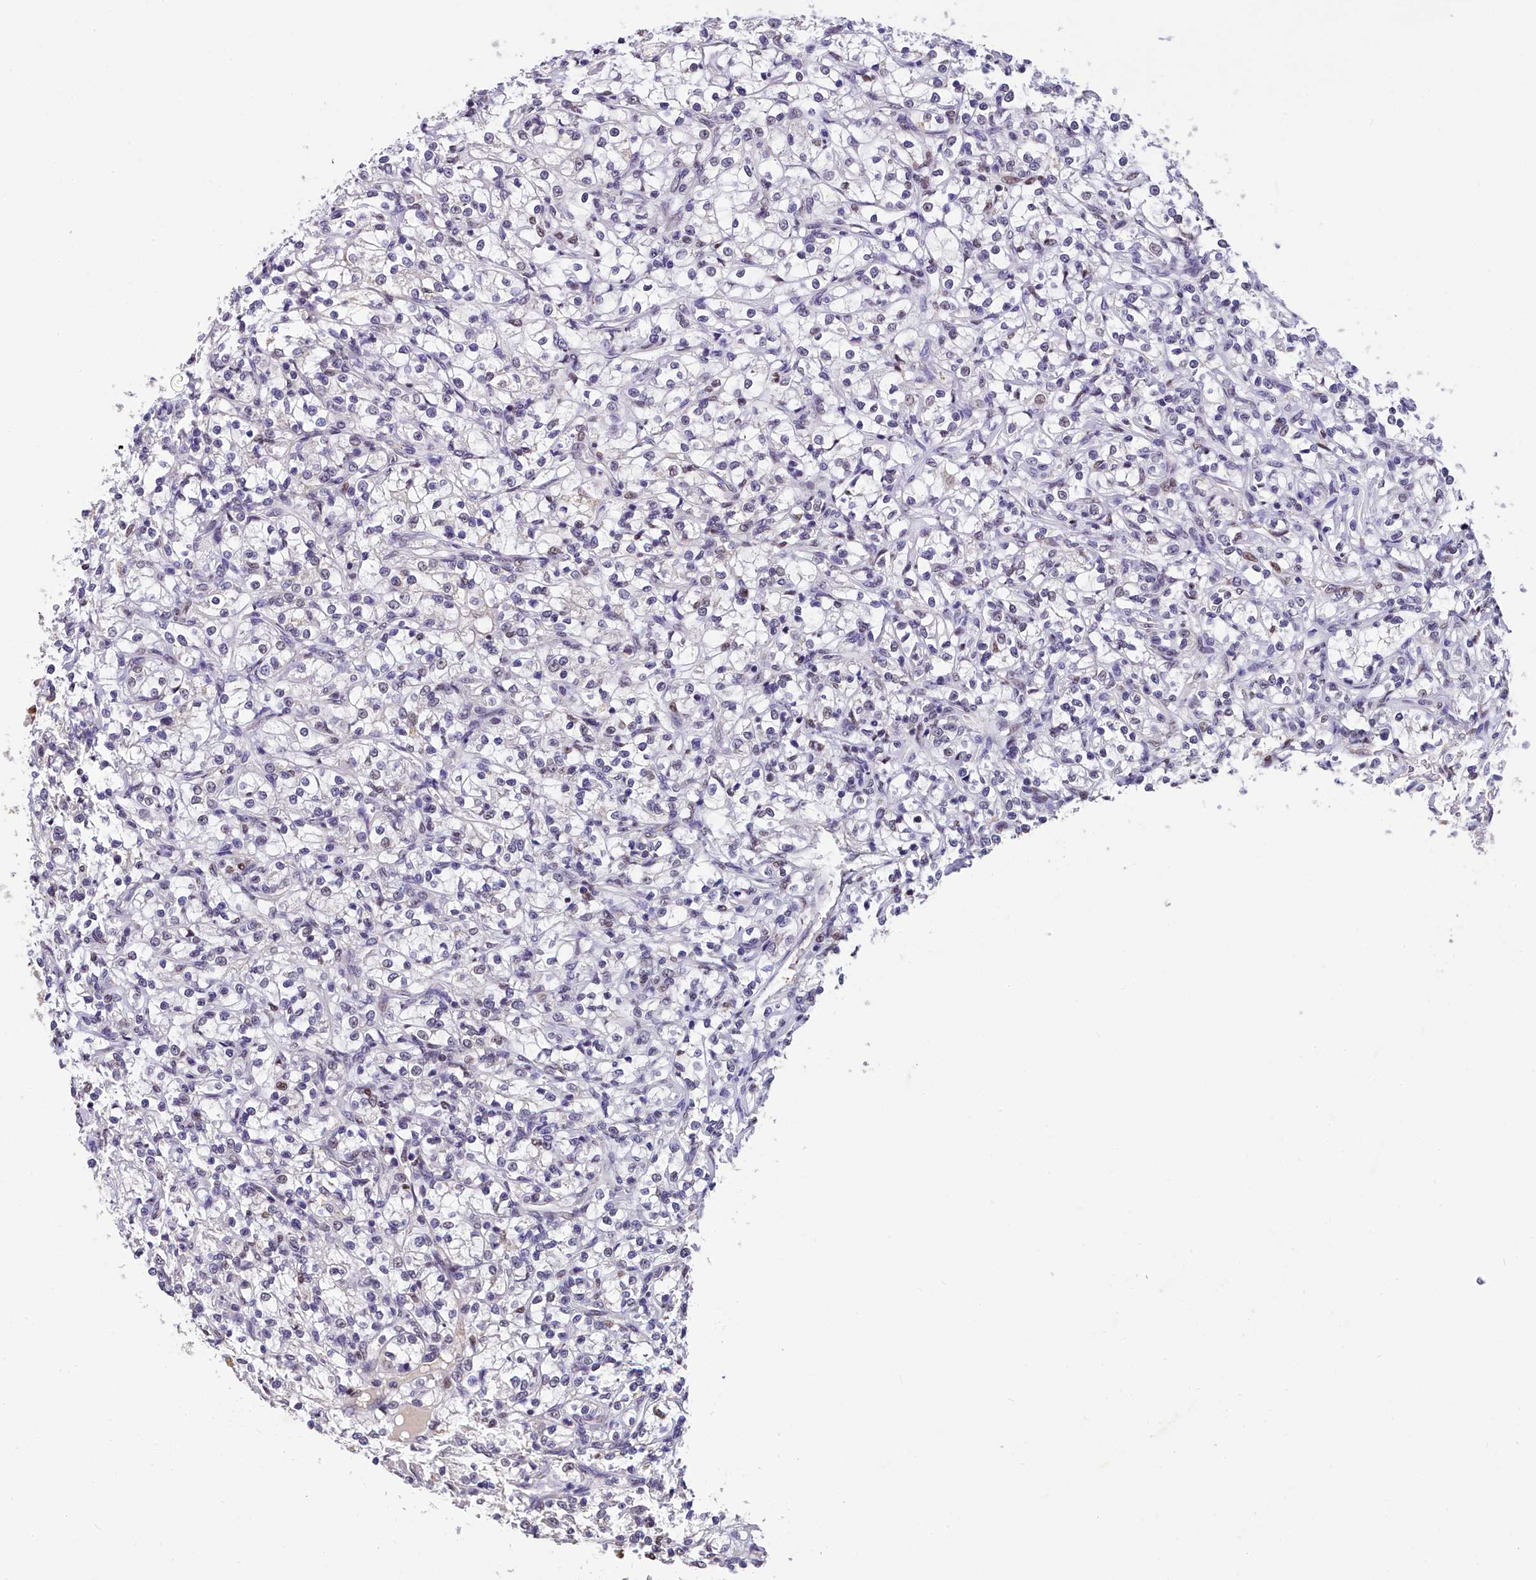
{"staining": {"intensity": "negative", "quantity": "none", "location": "none"}, "tissue": "renal cancer", "cell_type": "Tumor cells", "image_type": "cancer", "snomed": [{"axis": "morphology", "description": "Adenocarcinoma, NOS"}, {"axis": "topography", "description": "Kidney"}], "caption": "High power microscopy micrograph of an immunohistochemistry (IHC) micrograph of renal cancer (adenocarcinoma), revealing no significant positivity in tumor cells.", "gene": "HECTD4", "patient": {"sex": "female", "age": 69}}